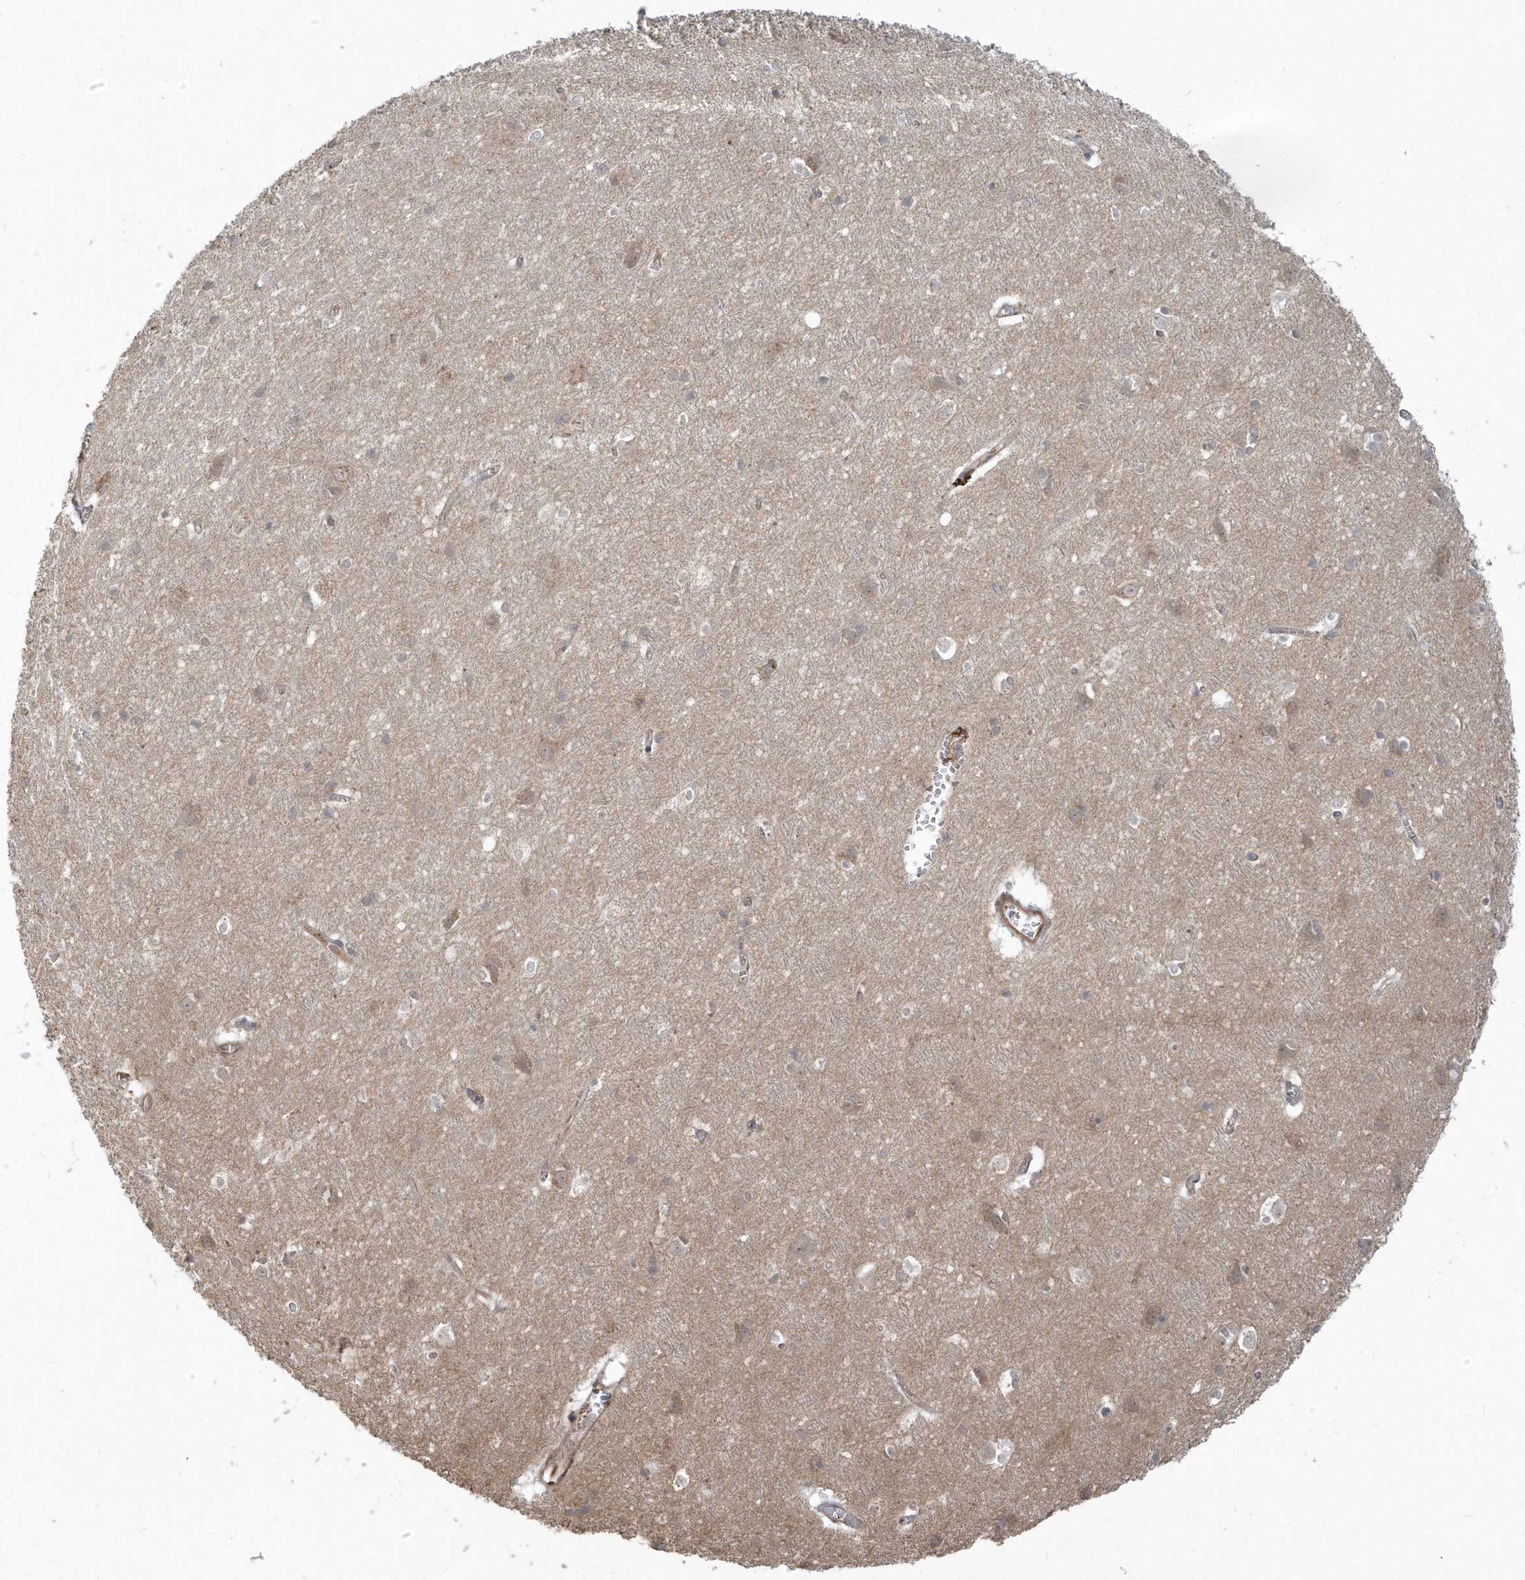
{"staining": {"intensity": "moderate", "quantity": "25%-75%", "location": "cytoplasmic/membranous"}, "tissue": "cerebral cortex", "cell_type": "Endothelial cells", "image_type": "normal", "snomed": [{"axis": "morphology", "description": "Normal tissue, NOS"}, {"axis": "topography", "description": "Cerebral cortex"}], "caption": "Immunohistochemical staining of unremarkable cerebral cortex displays moderate cytoplasmic/membranous protein expression in about 25%-75% of endothelial cells. The staining is performed using DAB (3,3'-diaminobenzidine) brown chromogen to label protein expression. The nuclei are counter-stained blue using hematoxylin.", "gene": "ARMC8", "patient": {"sex": "male", "age": 54}}